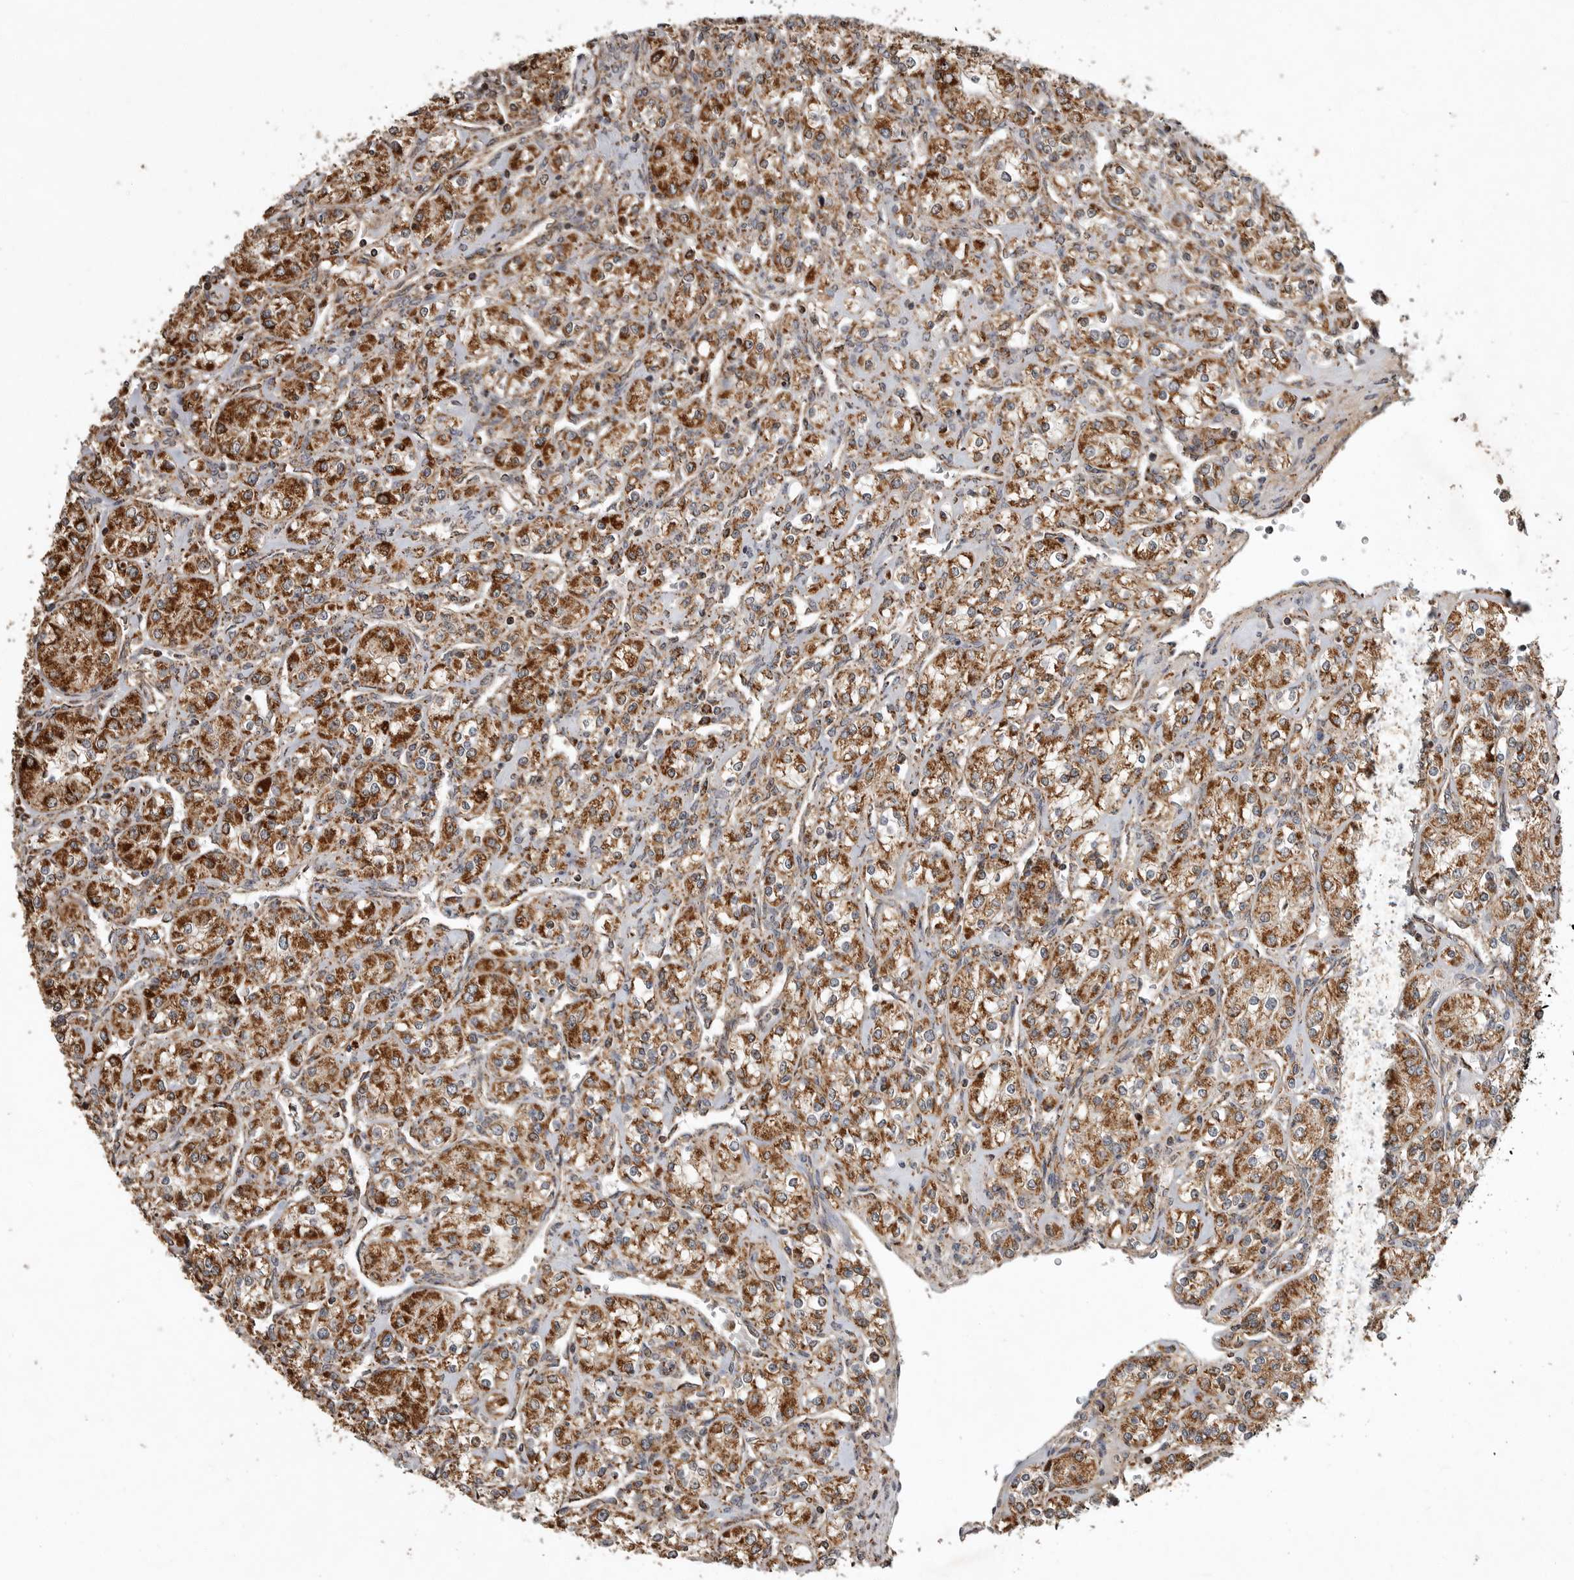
{"staining": {"intensity": "strong", "quantity": ">75%", "location": "cytoplasmic/membranous"}, "tissue": "renal cancer", "cell_type": "Tumor cells", "image_type": "cancer", "snomed": [{"axis": "morphology", "description": "Adenocarcinoma, NOS"}, {"axis": "topography", "description": "Kidney"}], "caption": "Renal cancer (adenocarcinoma) was stained to show a protein in brown. There is high levels of strong cytoplasmic/membranous positivity in about >75% of tumor cells.", "gene": "GCNT2", "patient": {"sex": "male", "age": 77}}